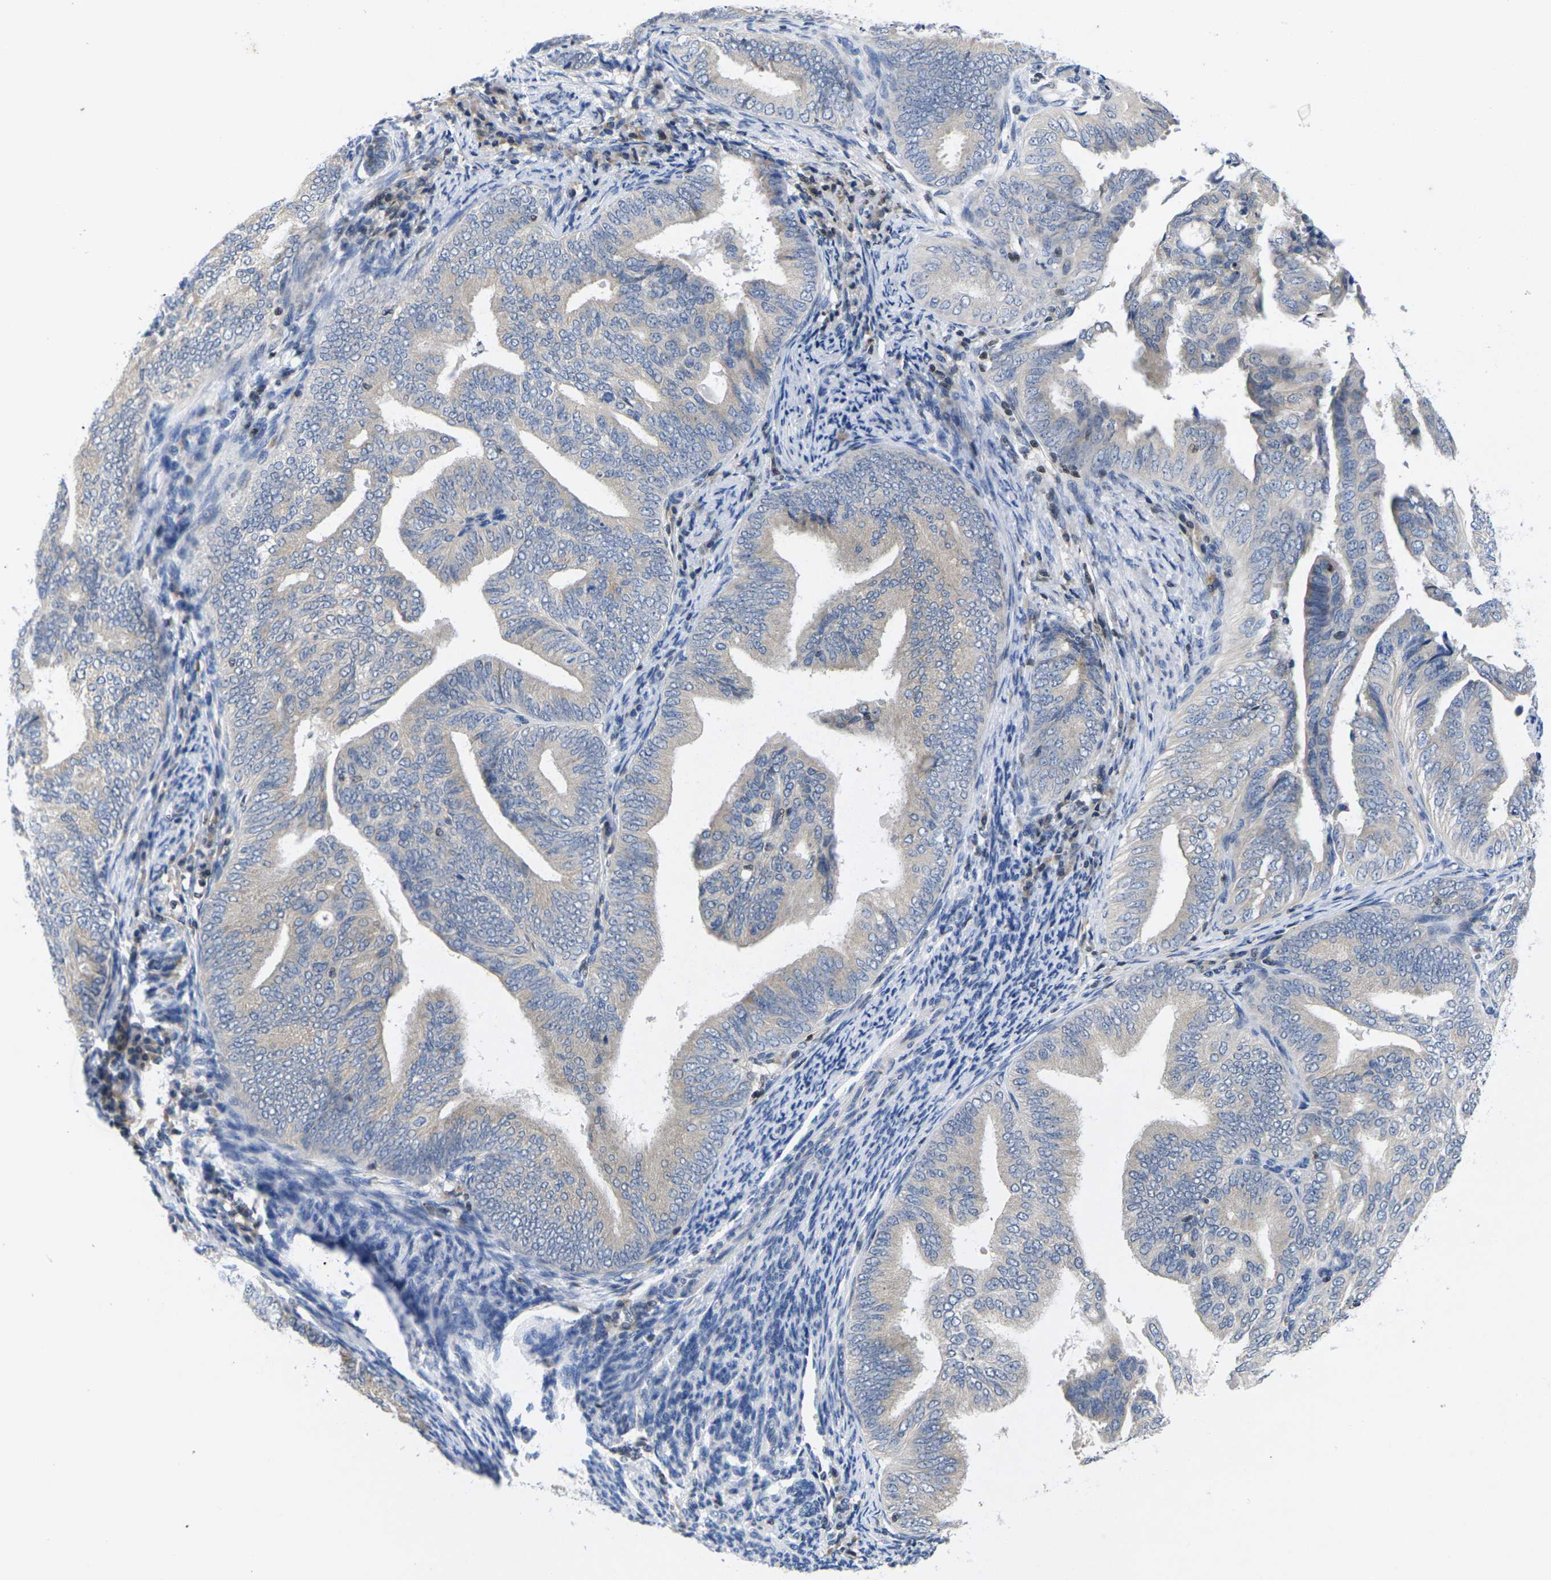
{"staining": {"intensity": "negative", "quantity": "none", "location": "none"}, "tissue": "endometrial cancer", "cell_type": "Tumor cells", "image_type": "cancer", "snomed": [{"axis": "morphology", "description": "Adenocarcinoma, NOS"}, {"axis": "topography", "description": "Endometrium"}], "caption": "Endometrial adenocarcinoma was stained to show a protein in brown. There is no significant positivity in tumor cells.", "gene": "IKZF1", "patient": {"sex": "female", "age": 58}}